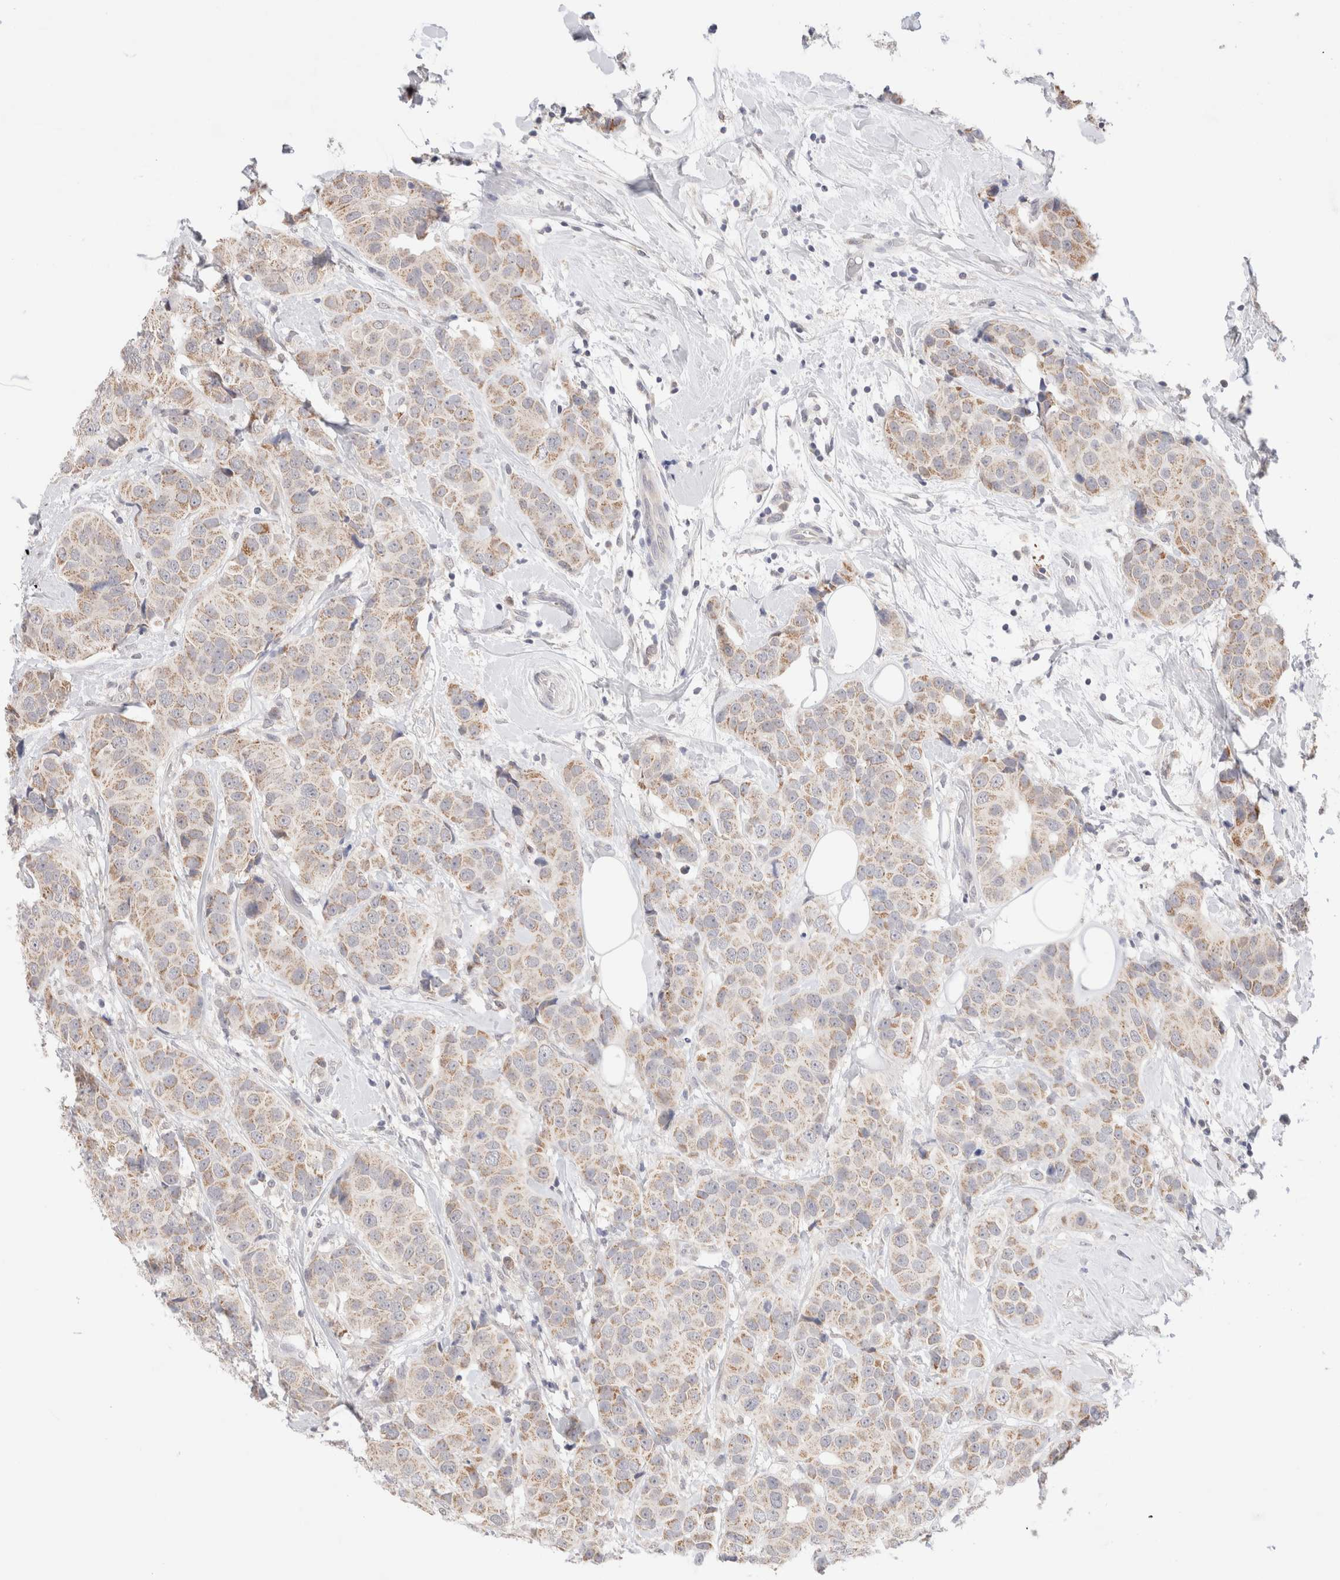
{"staining": {"intensity": "moderate", "quantity": ">75%", "location": "cytoplasmic/membranous"}, "tissue": "breast cancer", "cell_type": "Tumor cells", "image_type": "cancer", "snomed": [{"axis": "morphology", "description": "Normal tissue, NOS"}, {"axis": "morphology", "description": "Duct carcinoma"}, {"axis": "topography", "description": "Breast"}], "caption": "Immunohistochemistry histopathology image of breast intraductal carcinoma stained for a protein (brown), which exhibits medium levels of moderate cytoplasmic/membranous expression in approximately >75% of tumor cells.", "gene": "SPATA20", "patient": {"sex": "female", "age": 39}}